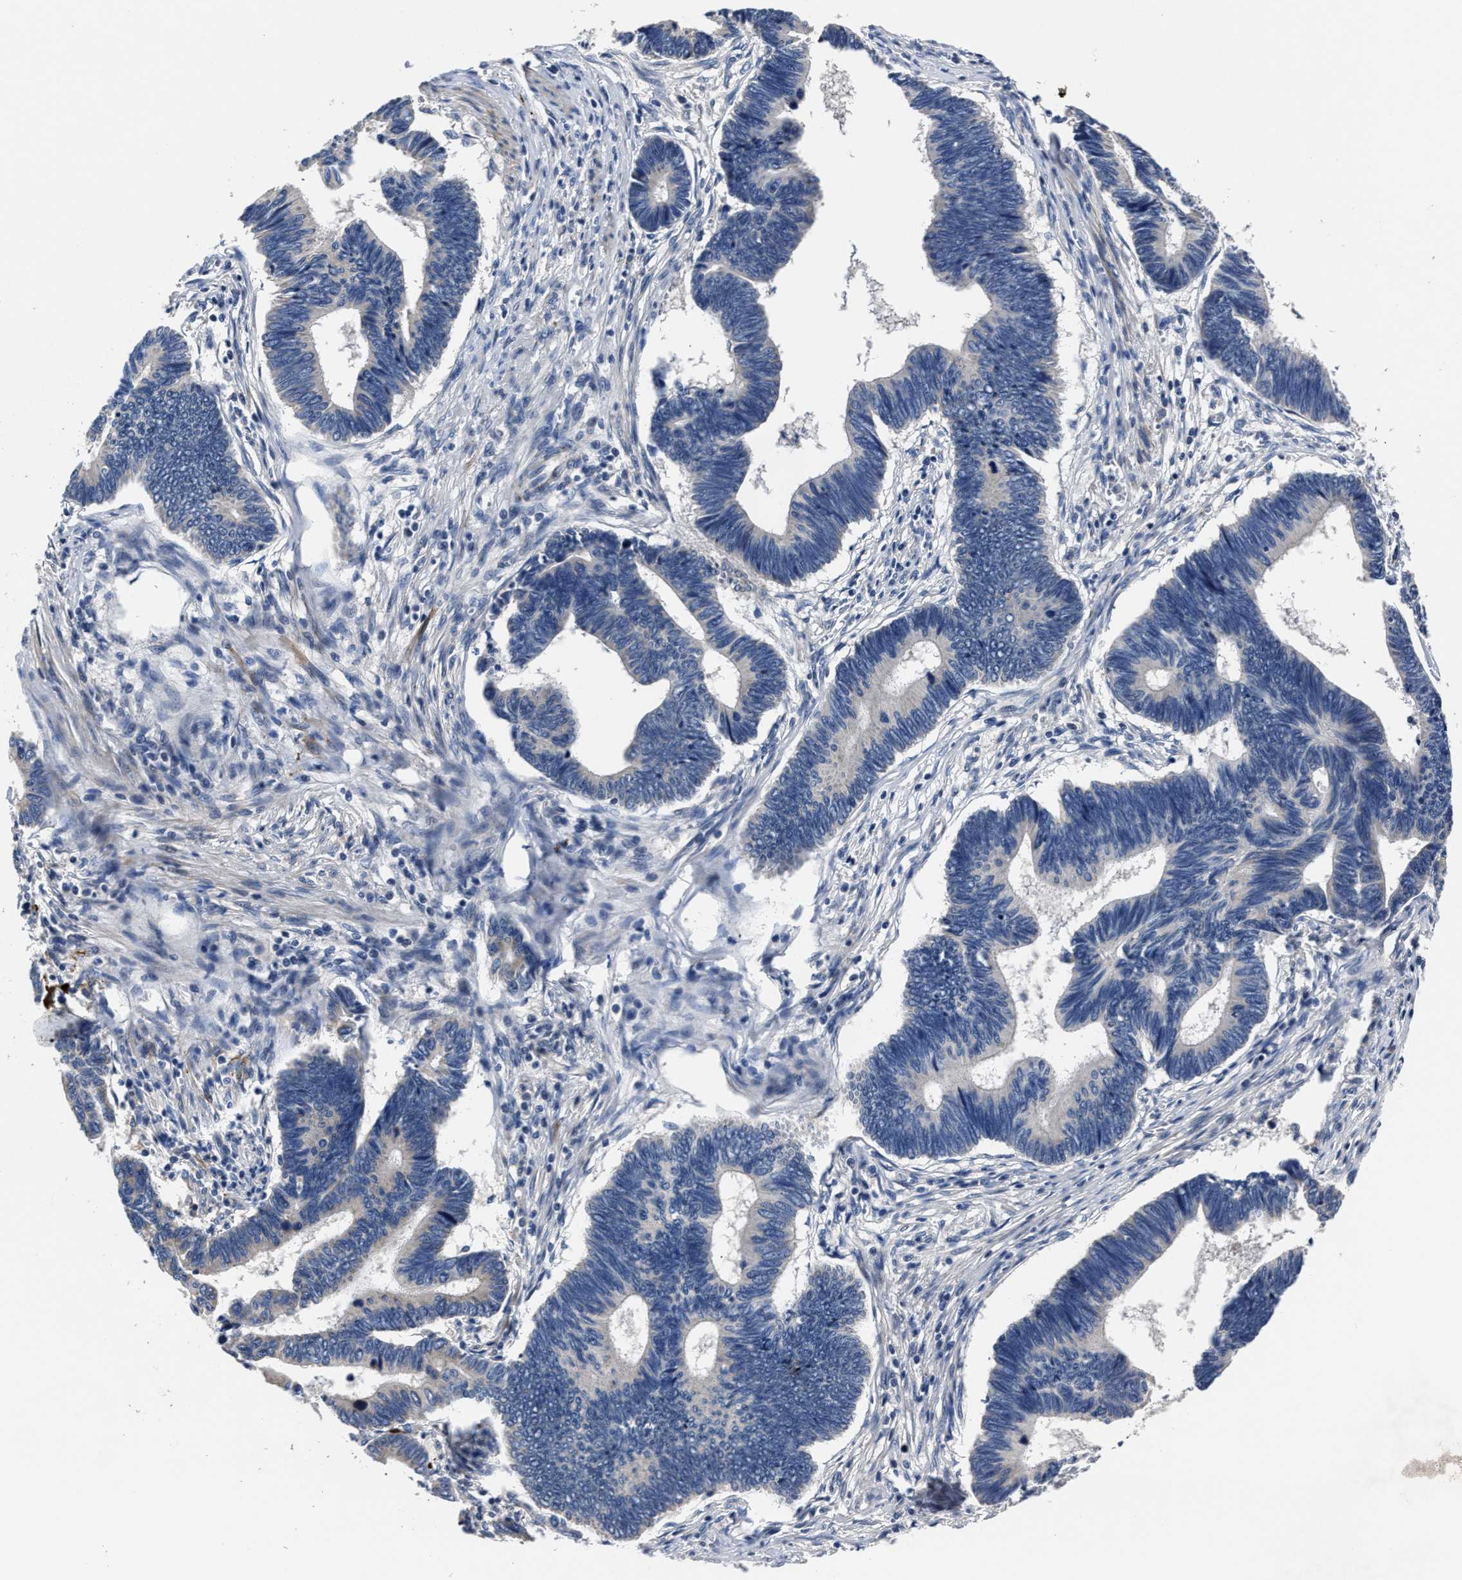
{"staining": {"intensity": "negative", "quantity": "none", "location": "none"}, "tissue": "pancreatic cancer", "cell_type": "Tumor cells", "image_type": "cancer", "snomed": [{"axis": "morphology", "description": "Adenocarcinoma, NOS"}, {"axis": "topography", "description": "Pancreas"}], "caption": "High magnification brightfield microscopy of pancreatic cancer (adenocarcinoma) stained with DAB (3,3'-diaminobenzidine) (brown) and counterstained with hematoxylin (blue): tumor cells show no significant positivity.", "gene": "RSBN1L", "patient": {"sex": "female", "age": 70}}